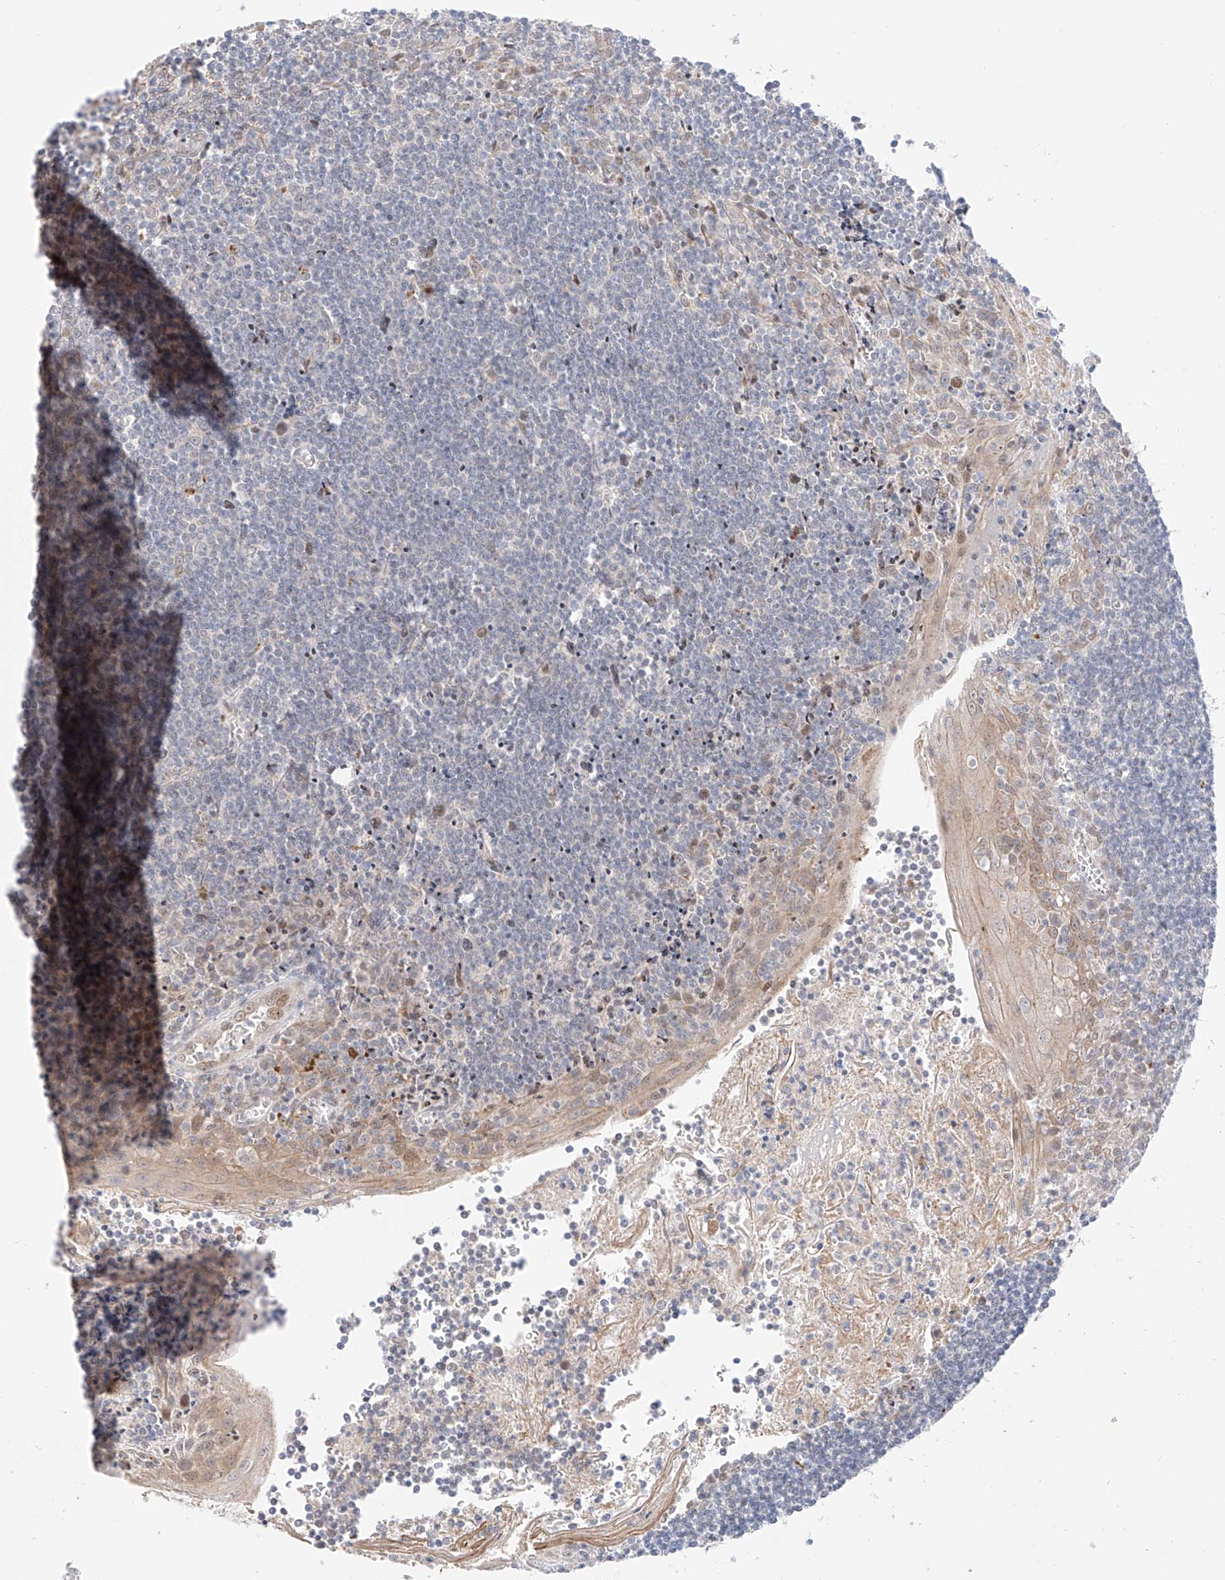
{"staining": {"intensity": "weak", "quantity": "<25%", "location": "cytoplasmic/membranous"}, "tissue": "tonsil", "cell_type": "Germinal center cells", "image_type": "normal", "snomed": [{"axis": "morphology", "description": "Normal tissue, NOS"}, {"axis": "topography", "description": "Tonsil"}], "caption": "This is an immunohistochemistry (IHC) photomicrograph of benign human tonsil. There is no positivity in germinal center cells.", "gene": "GCNT1", "patient": {"sex": "male", "age": 27}}